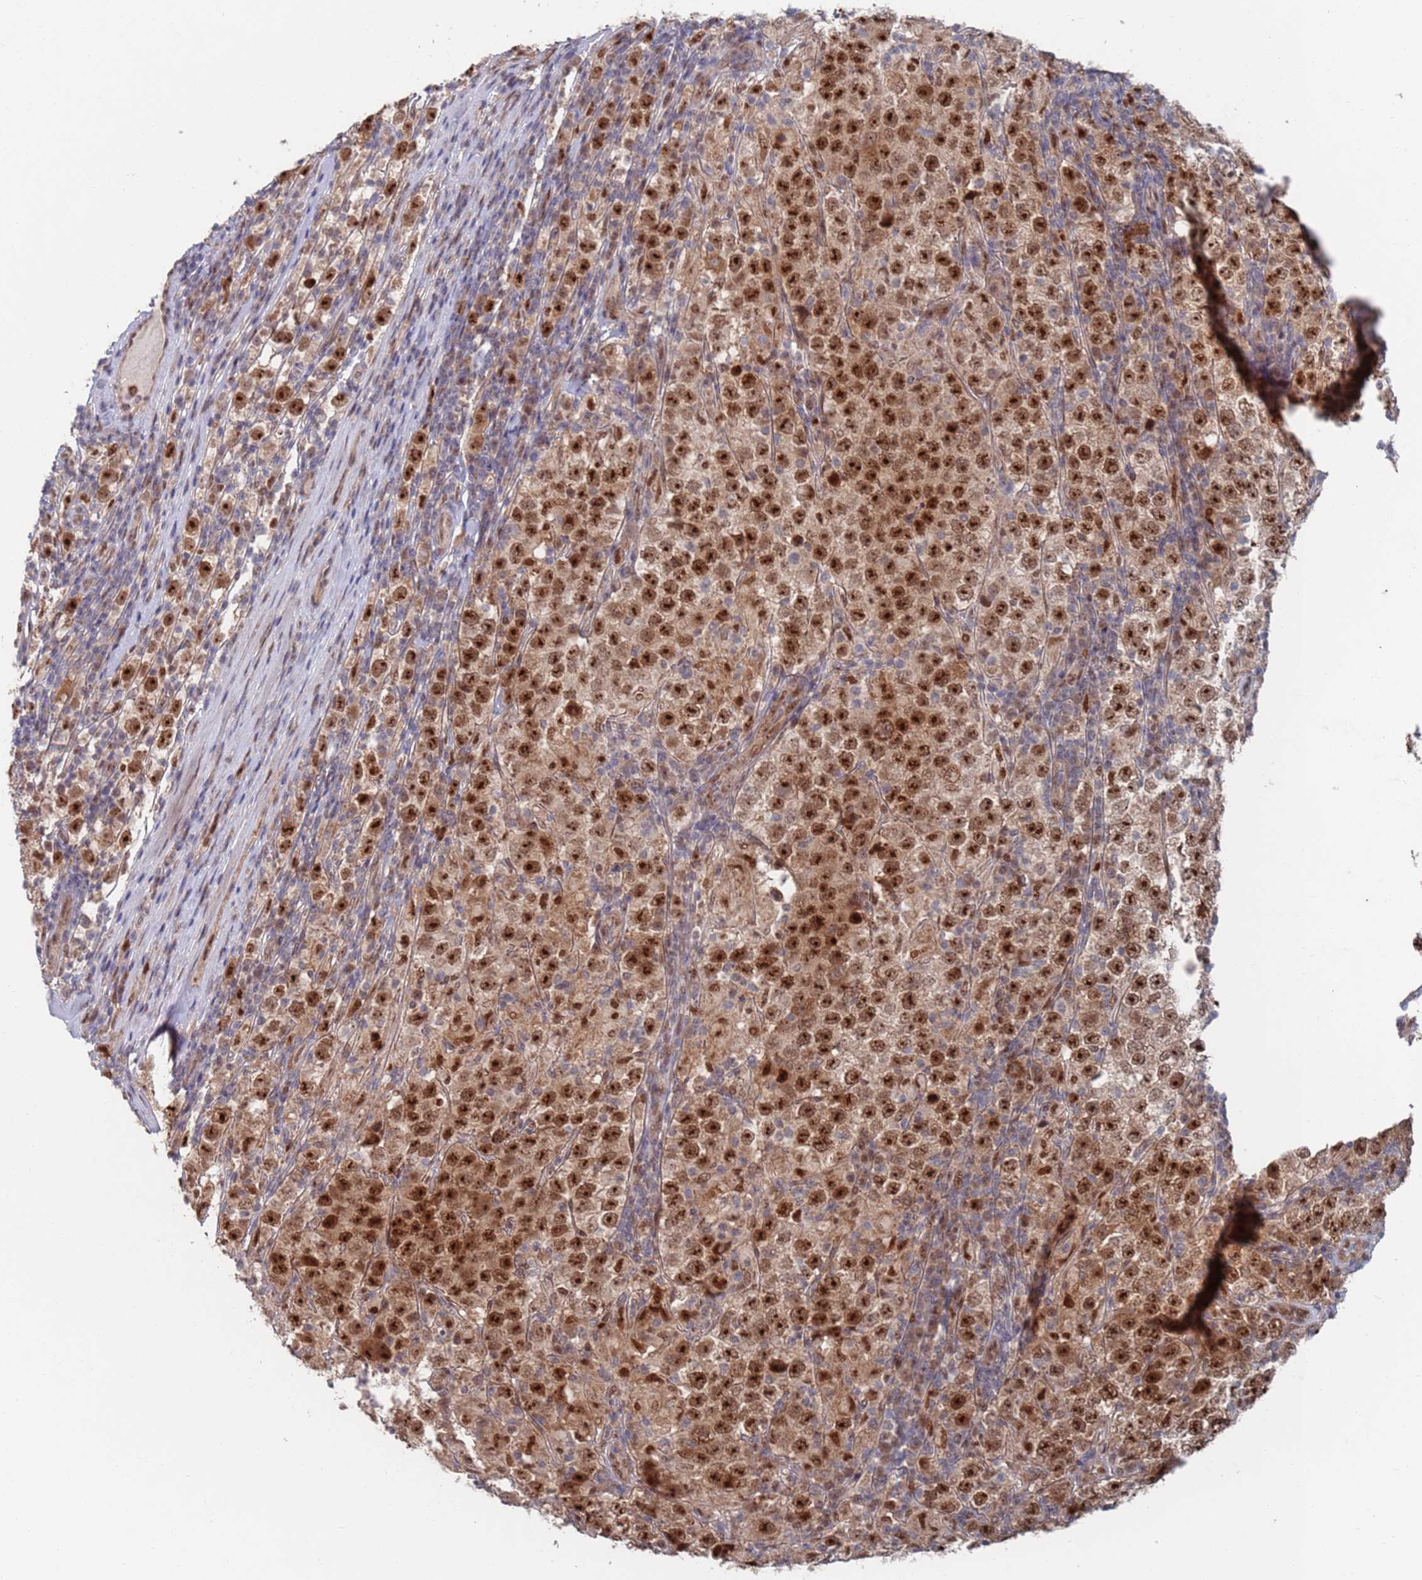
{"staining": {"intensity": "strong", "quantity": ">75%", "location": "nuclear"}, "tissue": "testis cancer", "cell_type": "Tumor cells", "image_type": "cancer", "snomed": [{"axis": "morphology", "description": "Normal tissue, NOS"}, {"axis": "morphology", "description": "Urothelial carcinoma, High grade"}, {"axis": "morphology", "description": "Seminoma, NOS"}, {"axis": "morphology", "description": "Carcinoma, Embryonal, NOS"}, {"axis": "topography", "description": "Urinary bladder"}, {"axis": "topography", "description": "Testis"}], "caption": "Protein expression analysis of testis cancer exhibits strong nuclear positivity in approximately >75% of tumor cells.", "gene": "RPP25", "patient": {"sex": "male", "age": 41}}